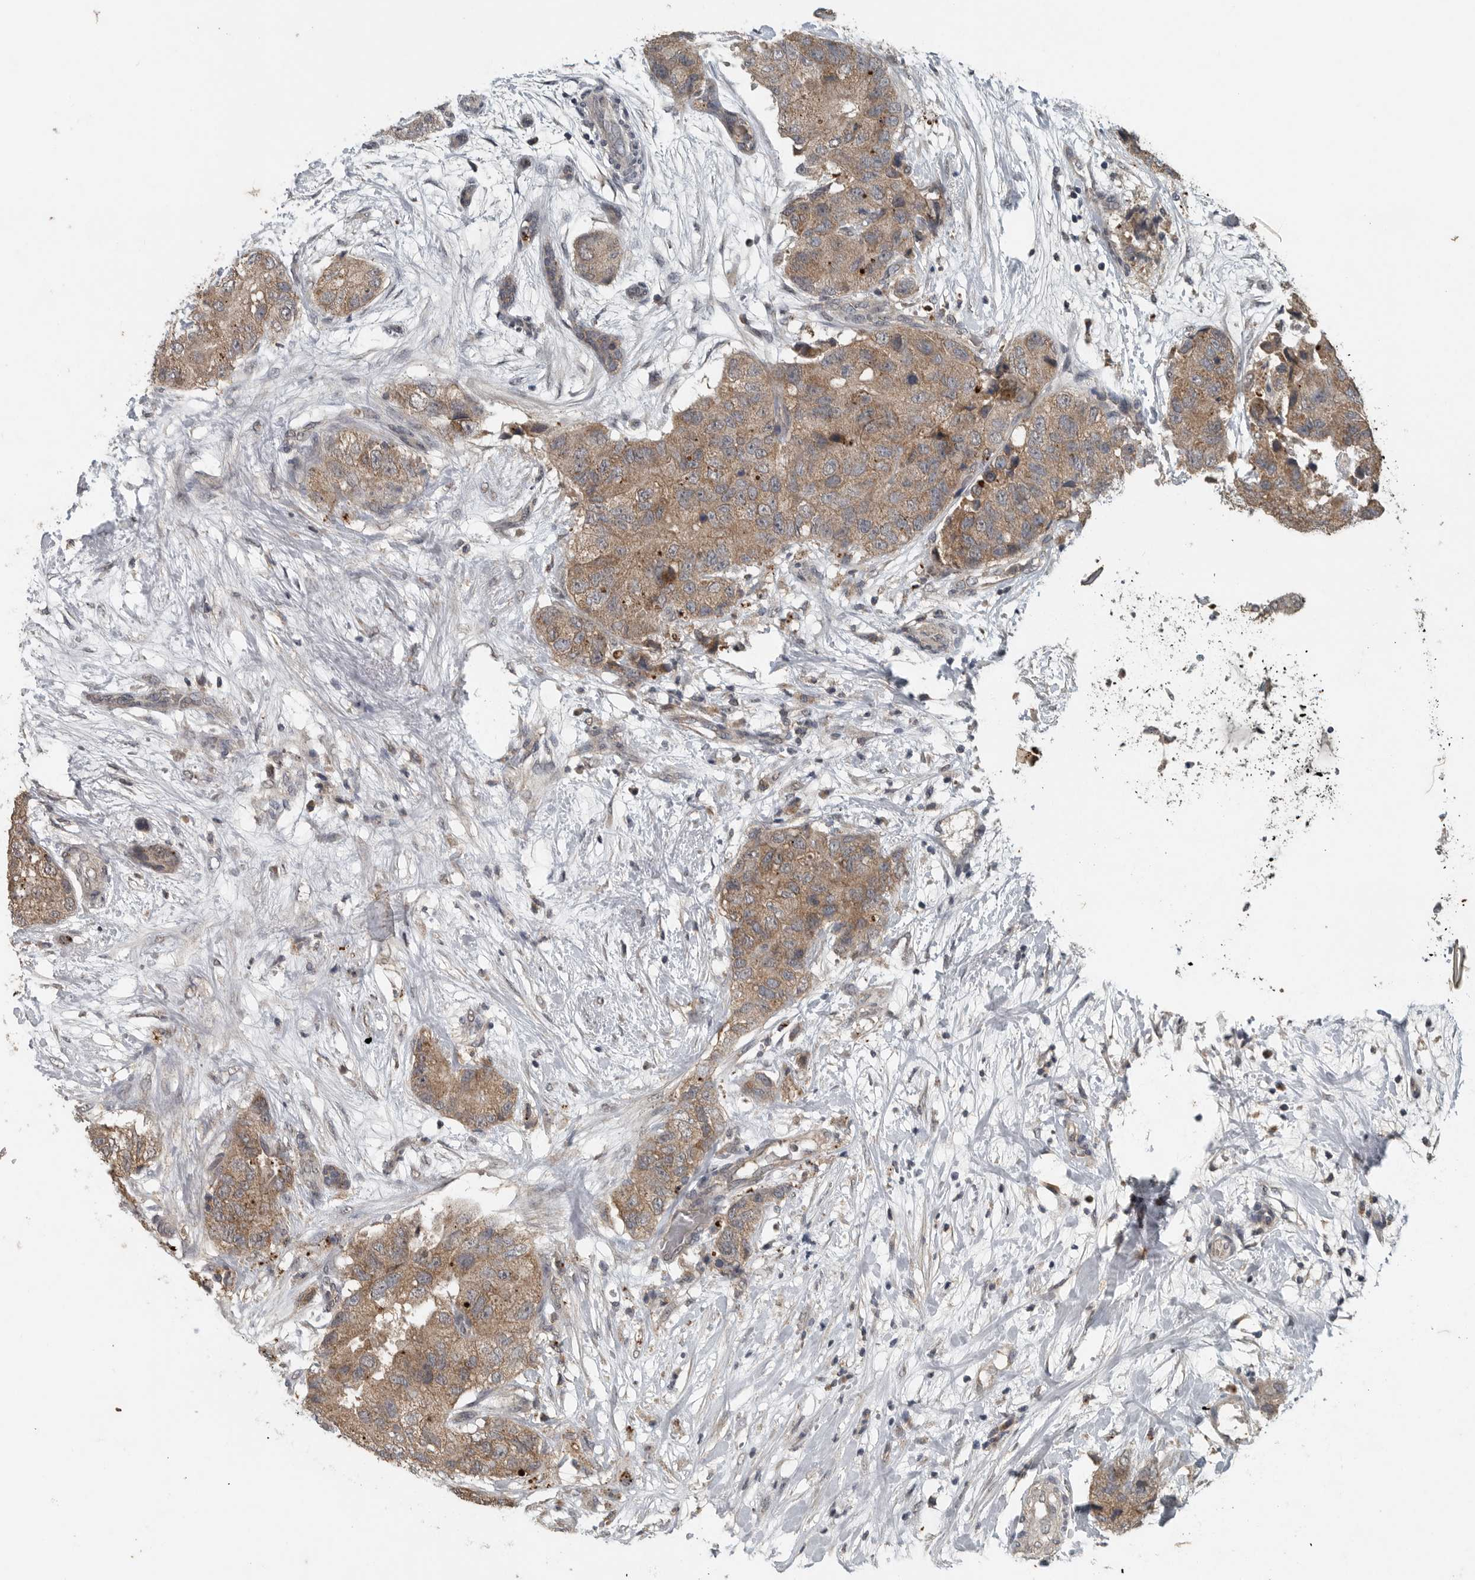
{"staining": {"intensity": "moderate", "quantity": ">75%", "location": "cytoplasmic/membranous"}, "tissue": "breast cancer", "cell_type": "Tumor cells", "image_type": "cancer", "snomed": [{"axis": "morphology", "description": "Duct carcinoma"}, {"axis": "topography", "description": "Breast"}], "caption": "Breast cancer tissue displays moderate cytoplasmic/membranous staining in approximately >75% of tumor cells, visualized by immunohistochemistry.", "gene": "IL6ST", "patient": {"sex": "female", "age": 62}}